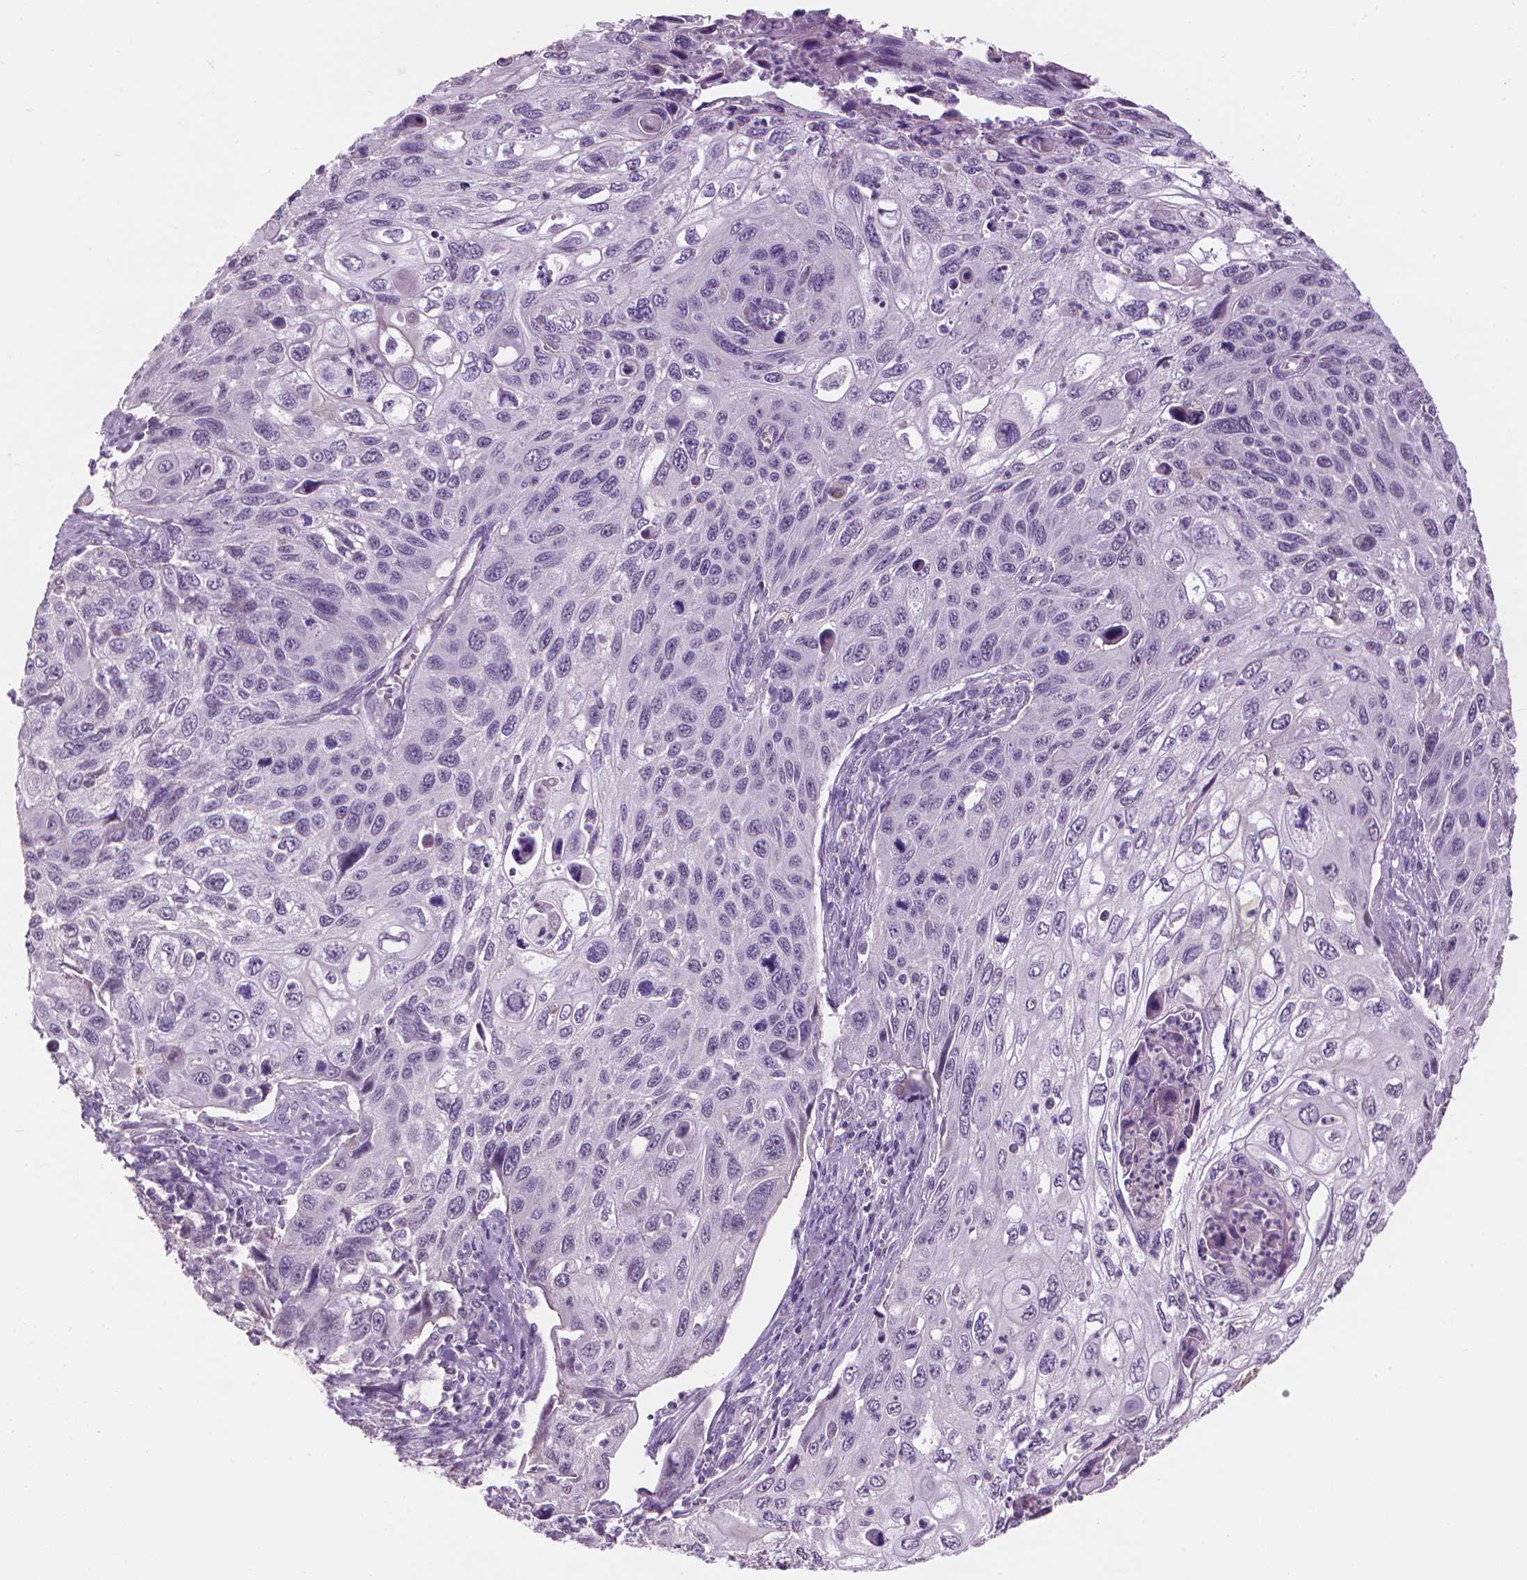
{"staining": {"intensity": "negative", "quantity": "none", "location": "none"}, "tissue": "cervical cancer", "cell_type": "Tumor cells", "image_type": "cancer", "snomed": [{"axis": "morphology", "description": "Squamous cell carcinoma, NOS"}, {"axis": "topography", "description": "Cervix"}], "caption": "Cervical cancer stained for a protein using IHC demonstrates no staining tumor cells.", "gene": "SAXO2", "patient": {"sex": "female", "age": 70}}